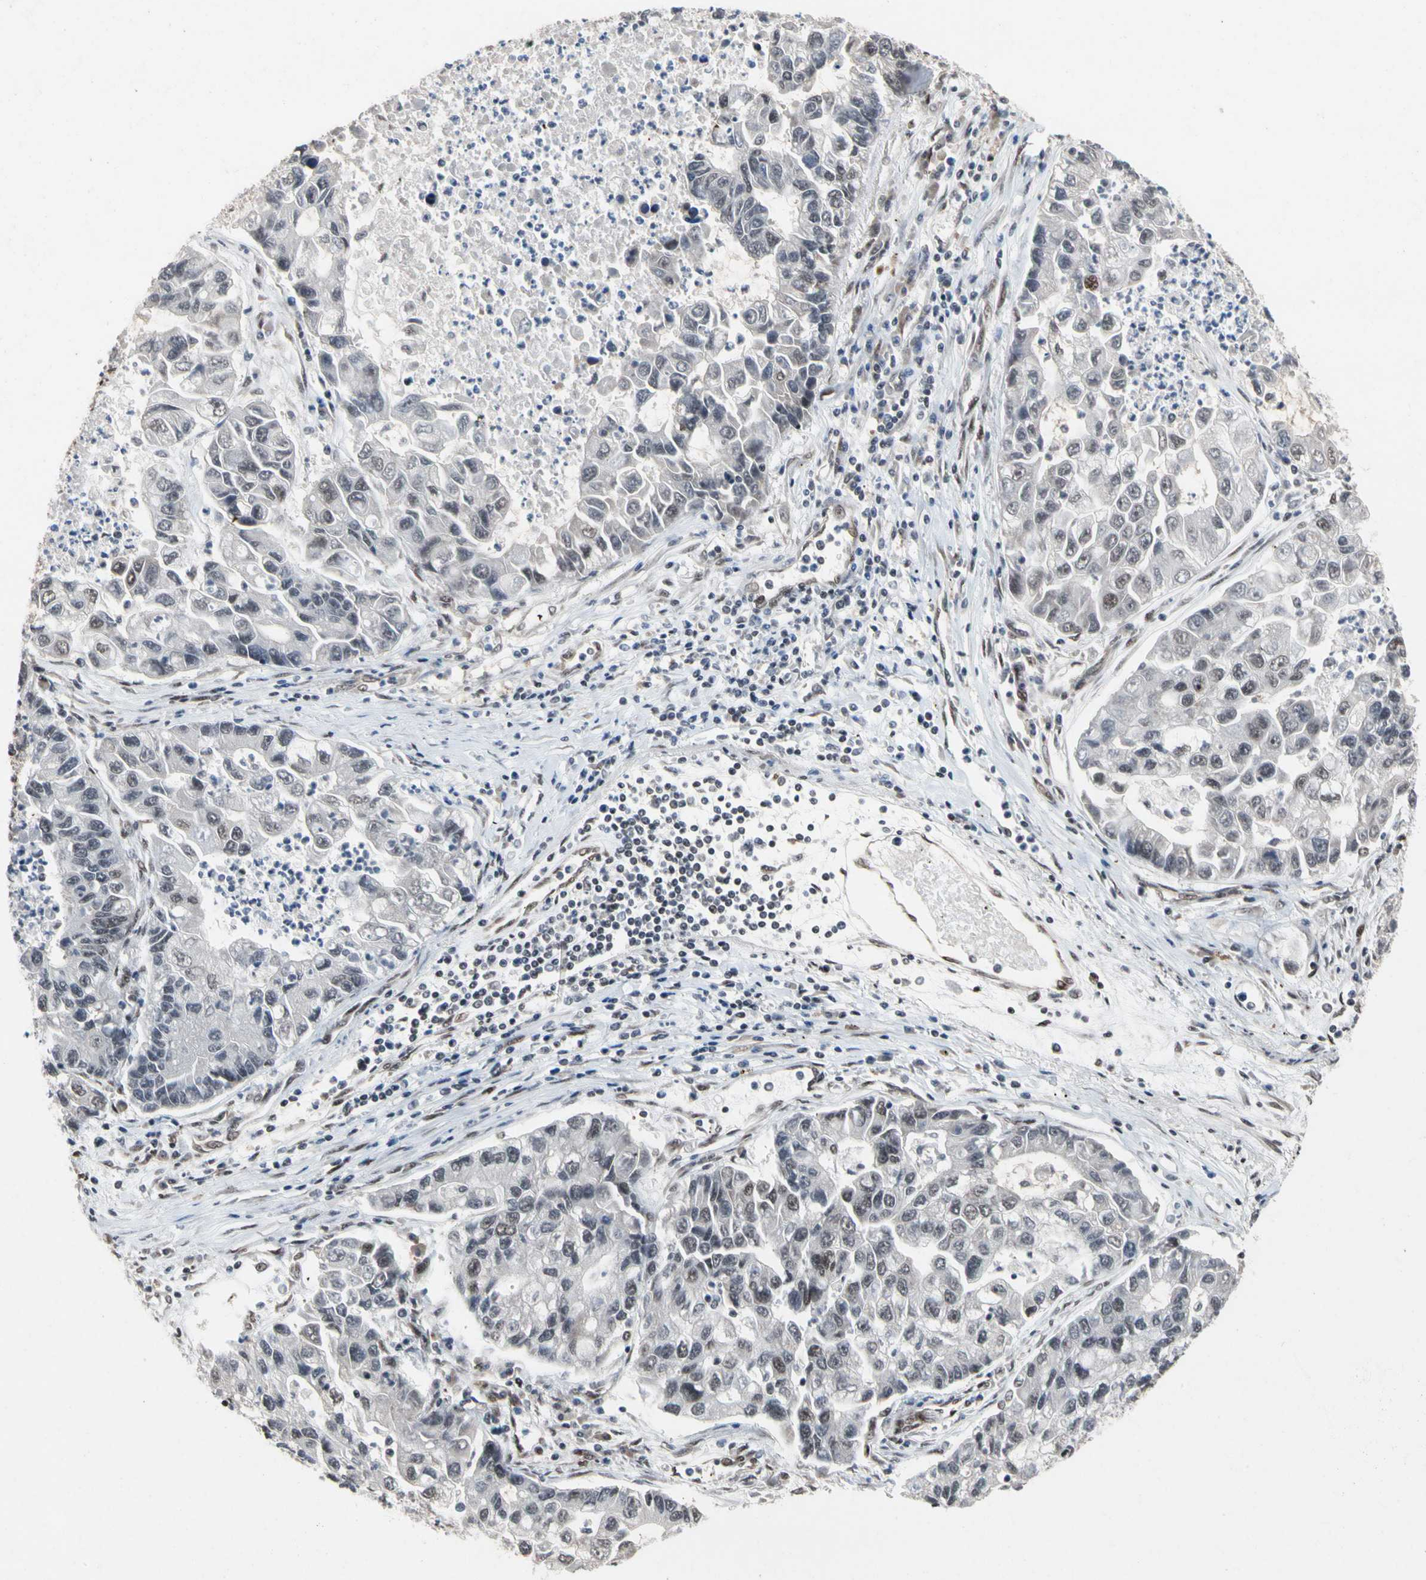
{"staining": {"intensity": "weak", "quantity": "<25%", "location": "nuclear"}, "tissue": "lung cancer", "cell_type": "Tumor cells", "image_type": "cancer", "snomed": [{"axis": "morphology", "description": "Adenocarcinoma, NOS"}, {"axis": "topography", "description": "Lung"}], "caption": "Lung adenocarcinoma stained for a protein using immunohistochemistry reveals no staining tumor cells.", "gene": "FAM98B", "patient": {"sex": "female", "age": 51}}